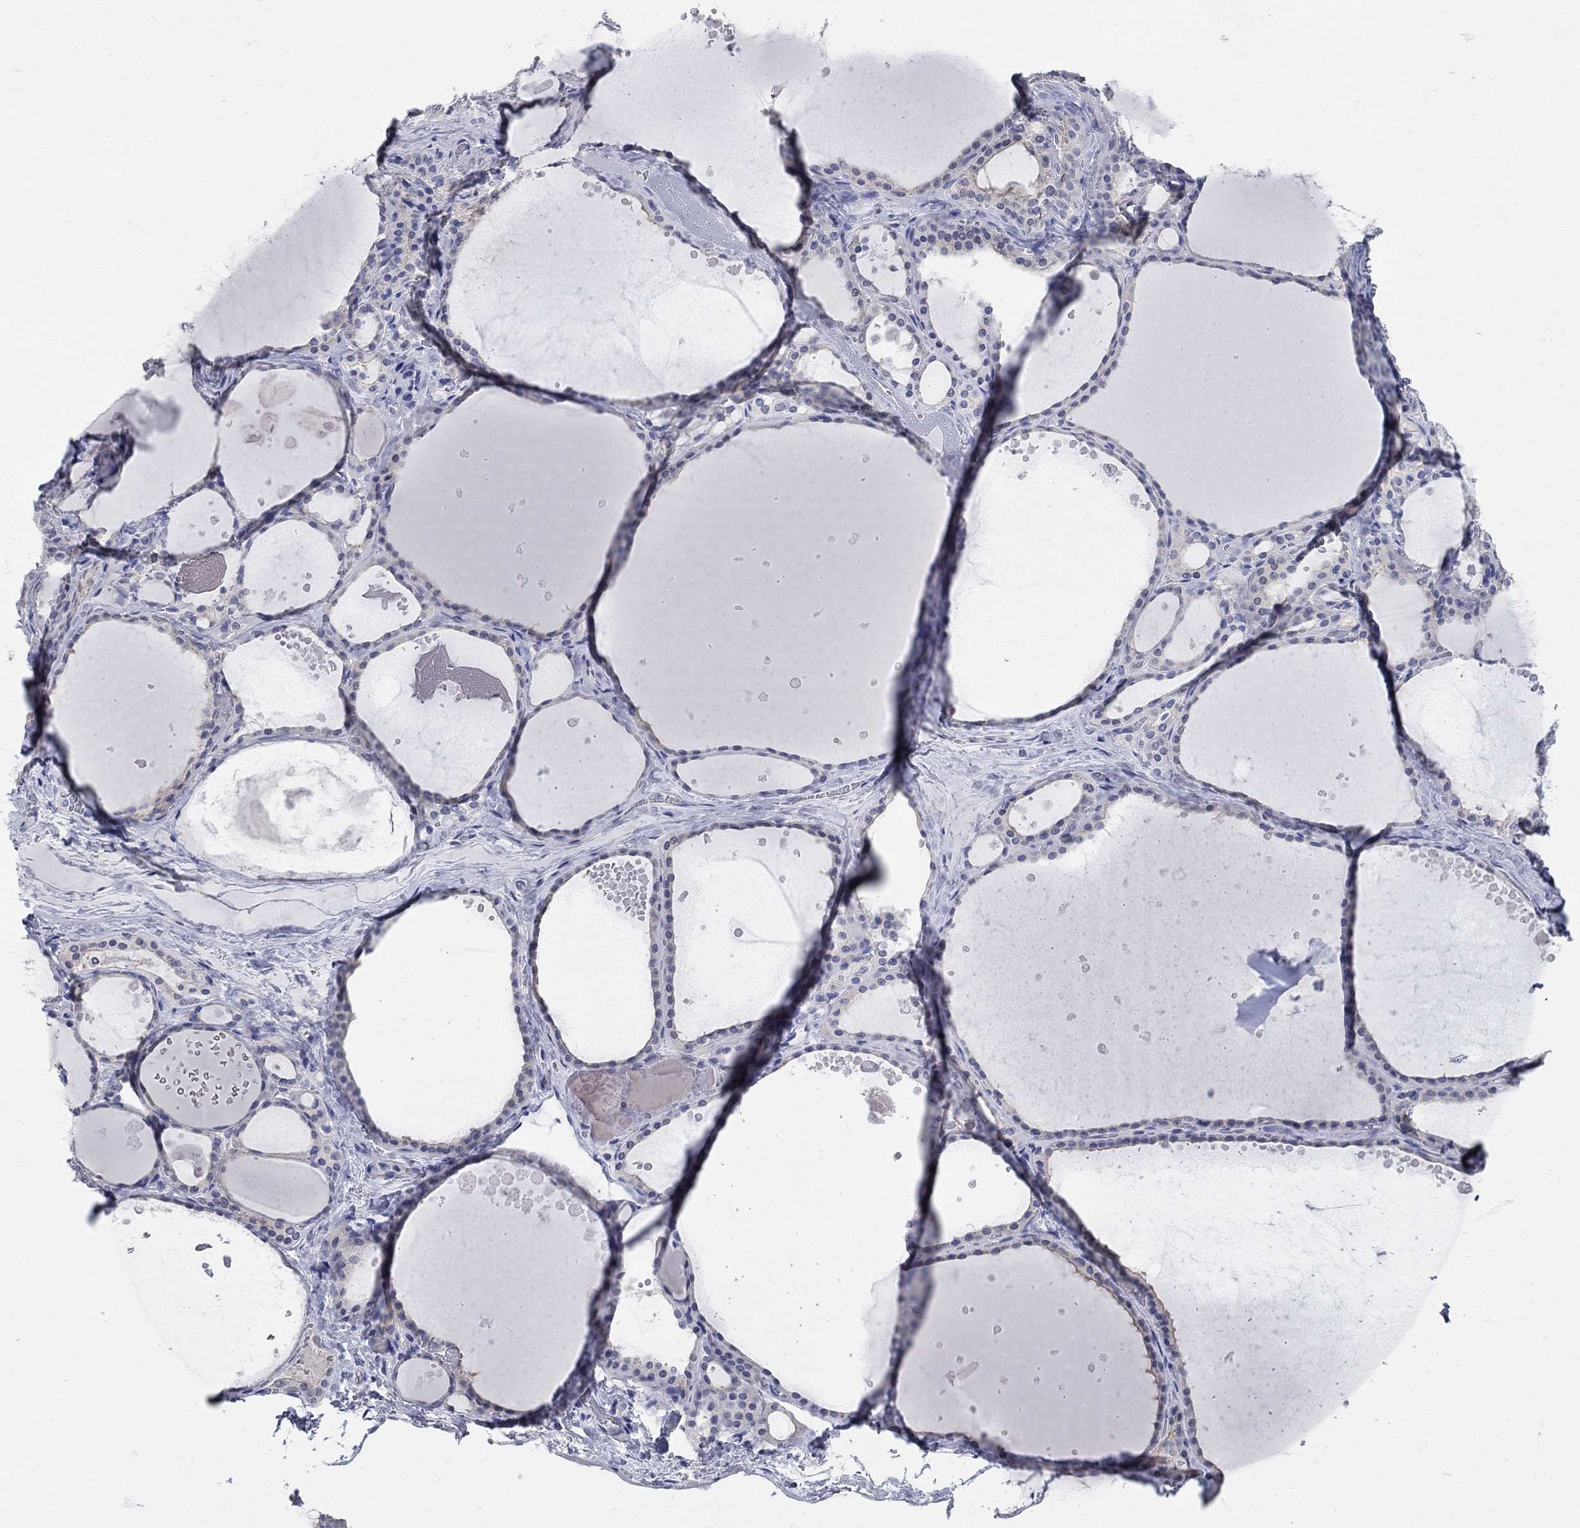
{"staining": {"intensity": "negative", "quantity": "none", "location": "none"}, "tissue": "thyroid gland", "cell_type": "Glandular cells", "image_type": "normal", "snomed": [{"axis": "morphology", "description": "Normal tissue, NOS"}, {"axis": "topography", "description": "Thyroid gland"}], "caption": "High power microscopy photomicrograph of an immunohistochemistry (IHC) image of benign thyroid gland, revealing no significant staining in glandular cells.", "gene": "AOX1", "patient": {"sex": "male", "age": 63}}